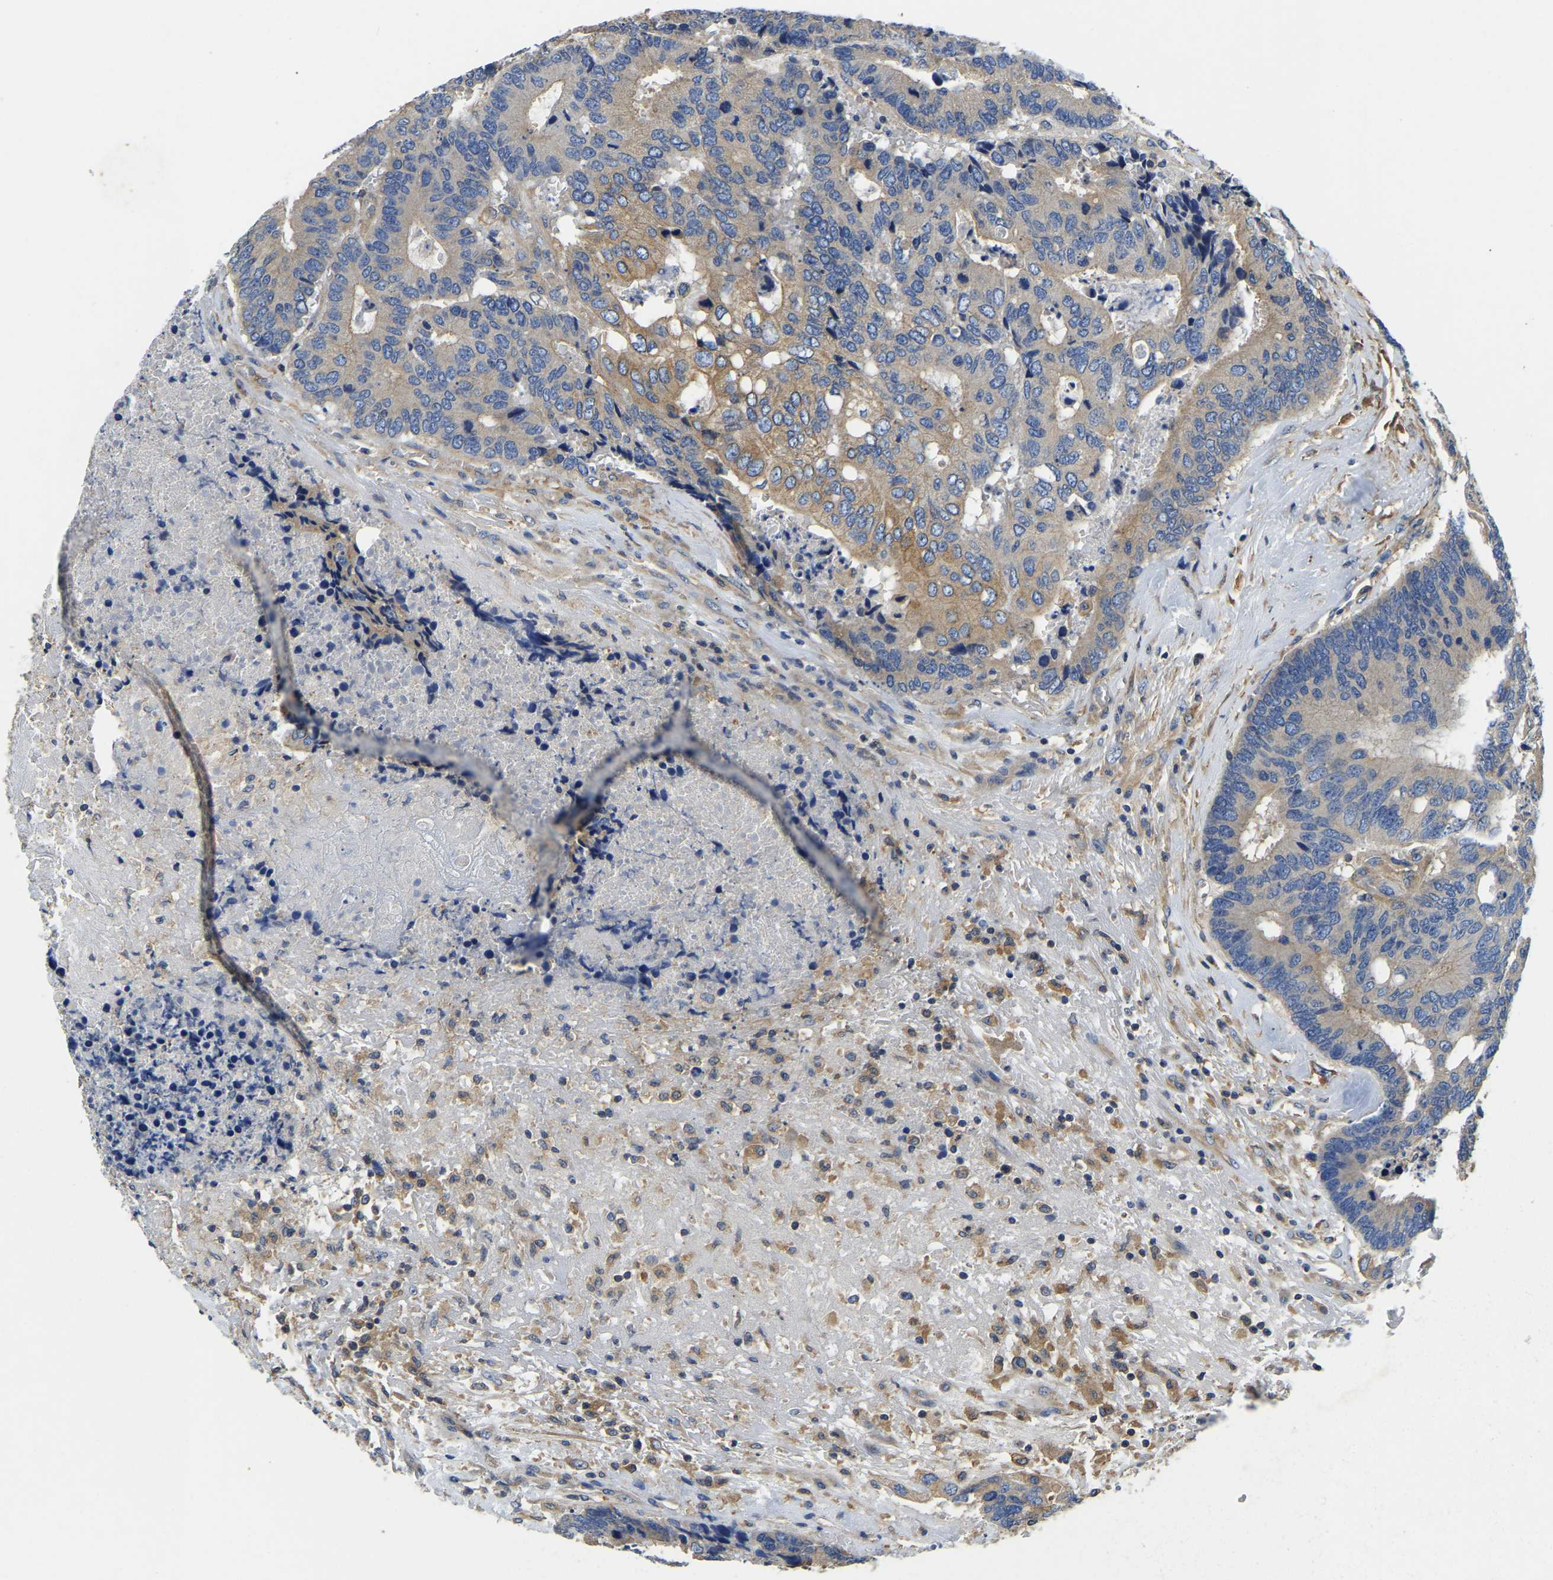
{"staining": {"intensity": "weak", "quantity": "25%-75%", "location": "cytoplasmic/membranous"}, "tissue": "colorectal cancer", "cell_type": "Tumor cells", "image_type": "cancer", "snomed": [{"axis": "morphology", "description": "Adenocarcinoma, NOS"}, {"axis": "topography", "description": "Rectum"}], "caption": "Colorectal cancer (adenocarcinoma) was stained to show a protein in brown. There is low levels of weak cytoplasmic/membranous staining in approximately 25%-75% of tumor cells. (DAB IHC, brown staining for protein, blue staining for nuclei).", "gene": "STAT2", "patient": {"sex": "male", "age": 55}}